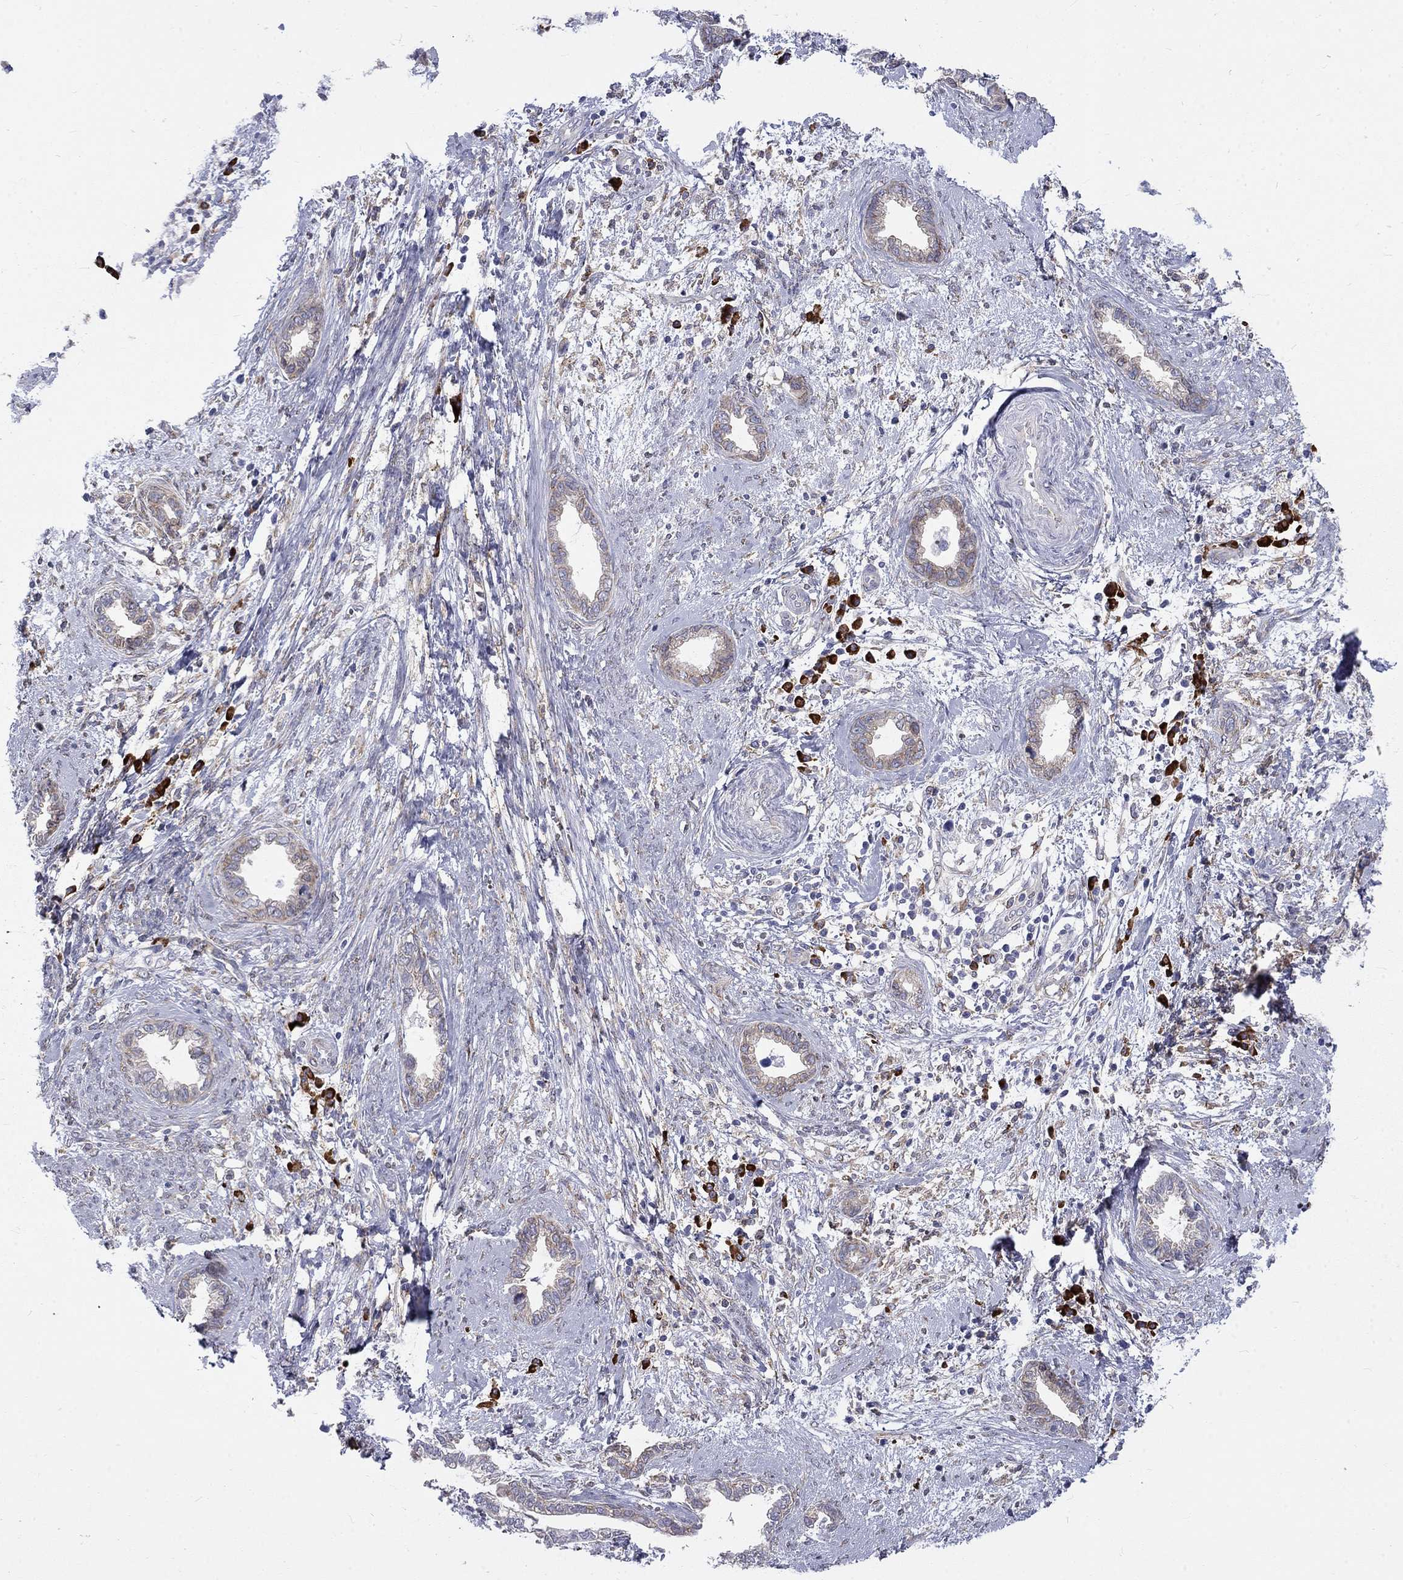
{"staining": {"intensity": "negative", "quantity": "none", "location": "none"}, "tissue": "cervical cancer", "cell_type": "Tumor cells", "image_type": "cancer", "snomed": [{"axis": "morphology", "description": "Adenocarcinoma, NOS"}, {"axis": "topography", "description": "Cervix"}], "caption": "Tumor cells are negative for brown protein staining in cervical adenocarcinoma.", "gene": "PABPC4", "patient": {"sex": "female", "age": 62}}